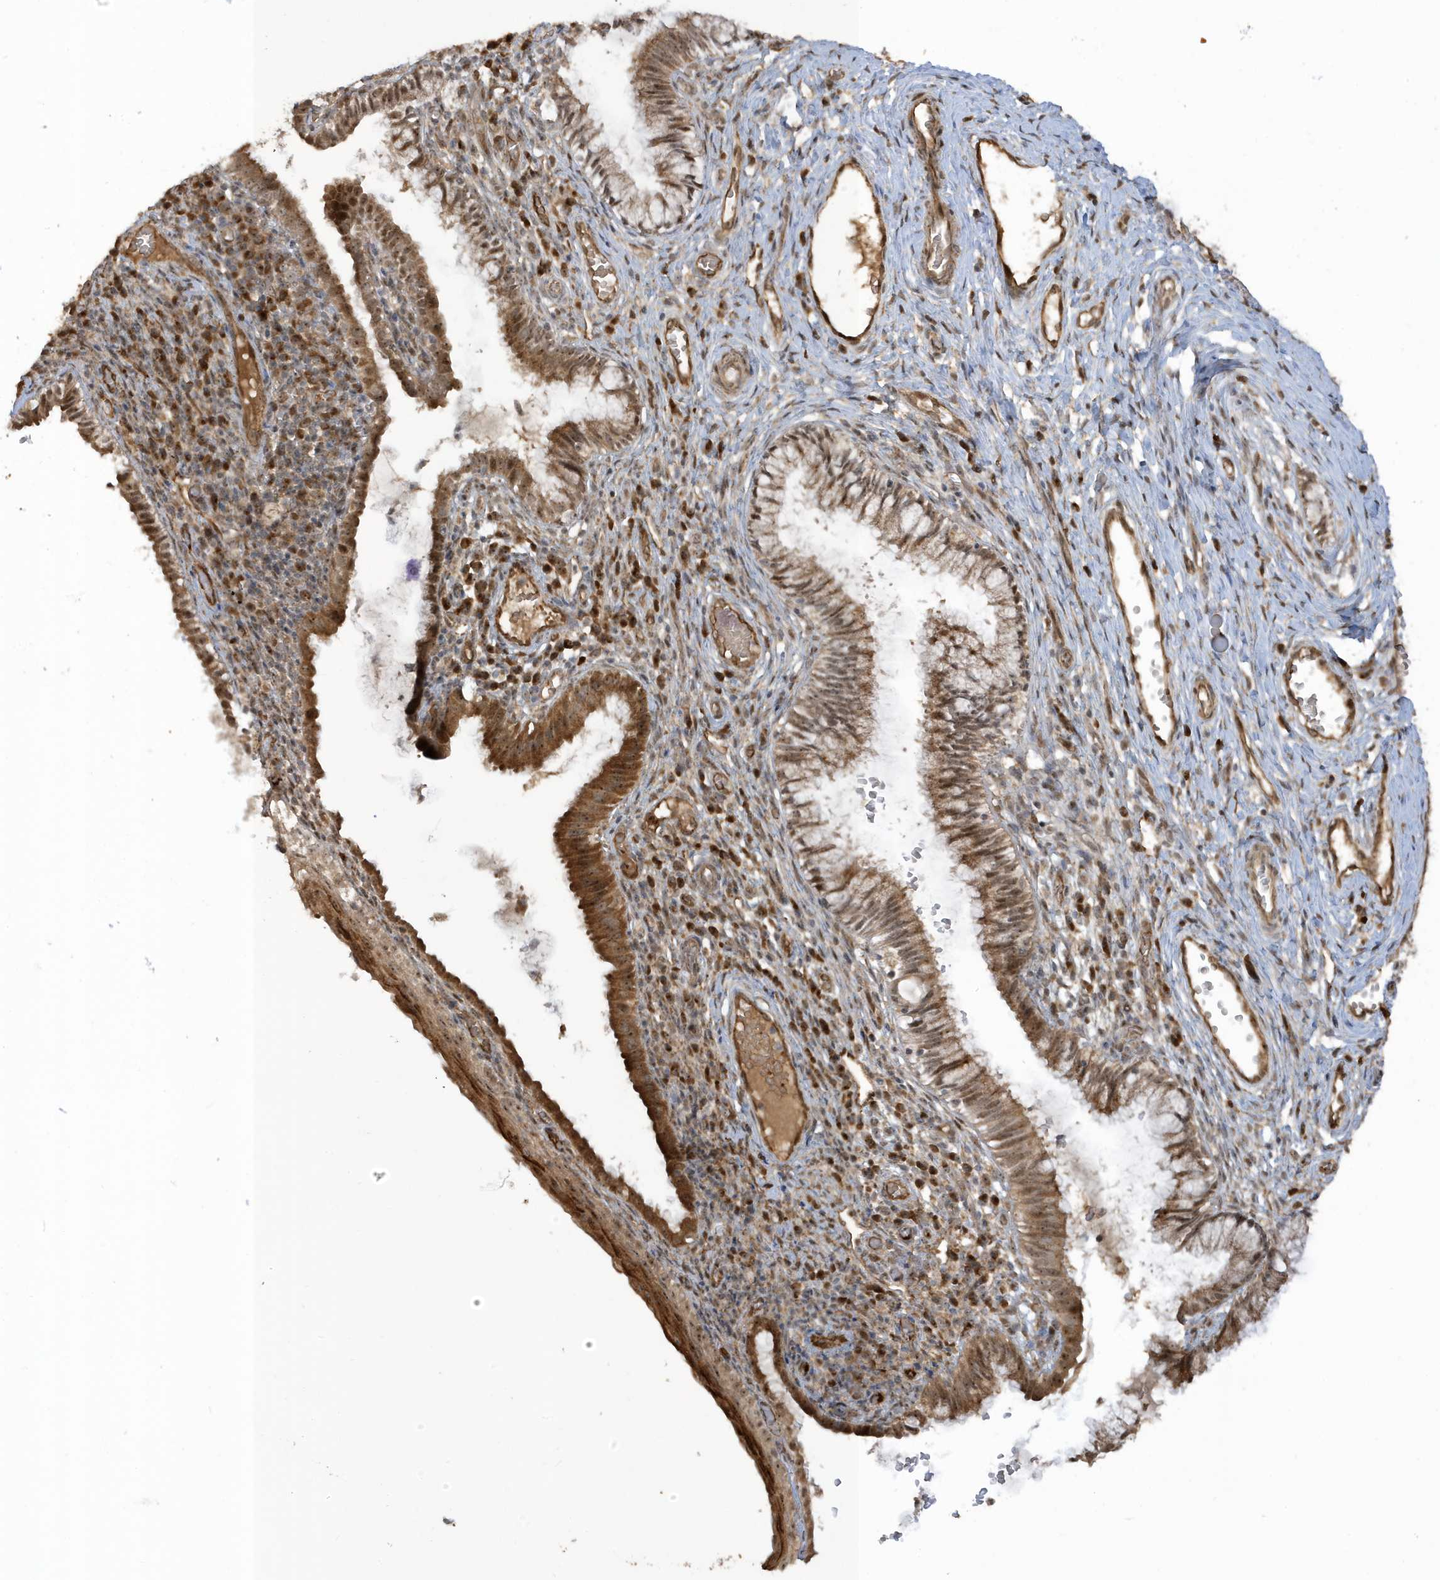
{"staining": {"intensity": "moderate", "quantity": ">75%", "location": "cytoplasmic/membranous,nuclear"}, "tissue": "cervix", "cell_type": "Glandular cells", "image_type": "normal", "snomed": [{"axis": "morphology", "description": "Normal tissue, NOS"}, {"axis": "topography", "description": "Cervix"}], "caption": "IHC histopathology image of unremarkable human cervix stained for a protein (brown), which exhibits medium levels of moderate cytoplasmic/membranous,nuclear expression in about >75% of glandular cells.", "gene": "ECM2", "patient": {"sex": "female", "age": 27}}